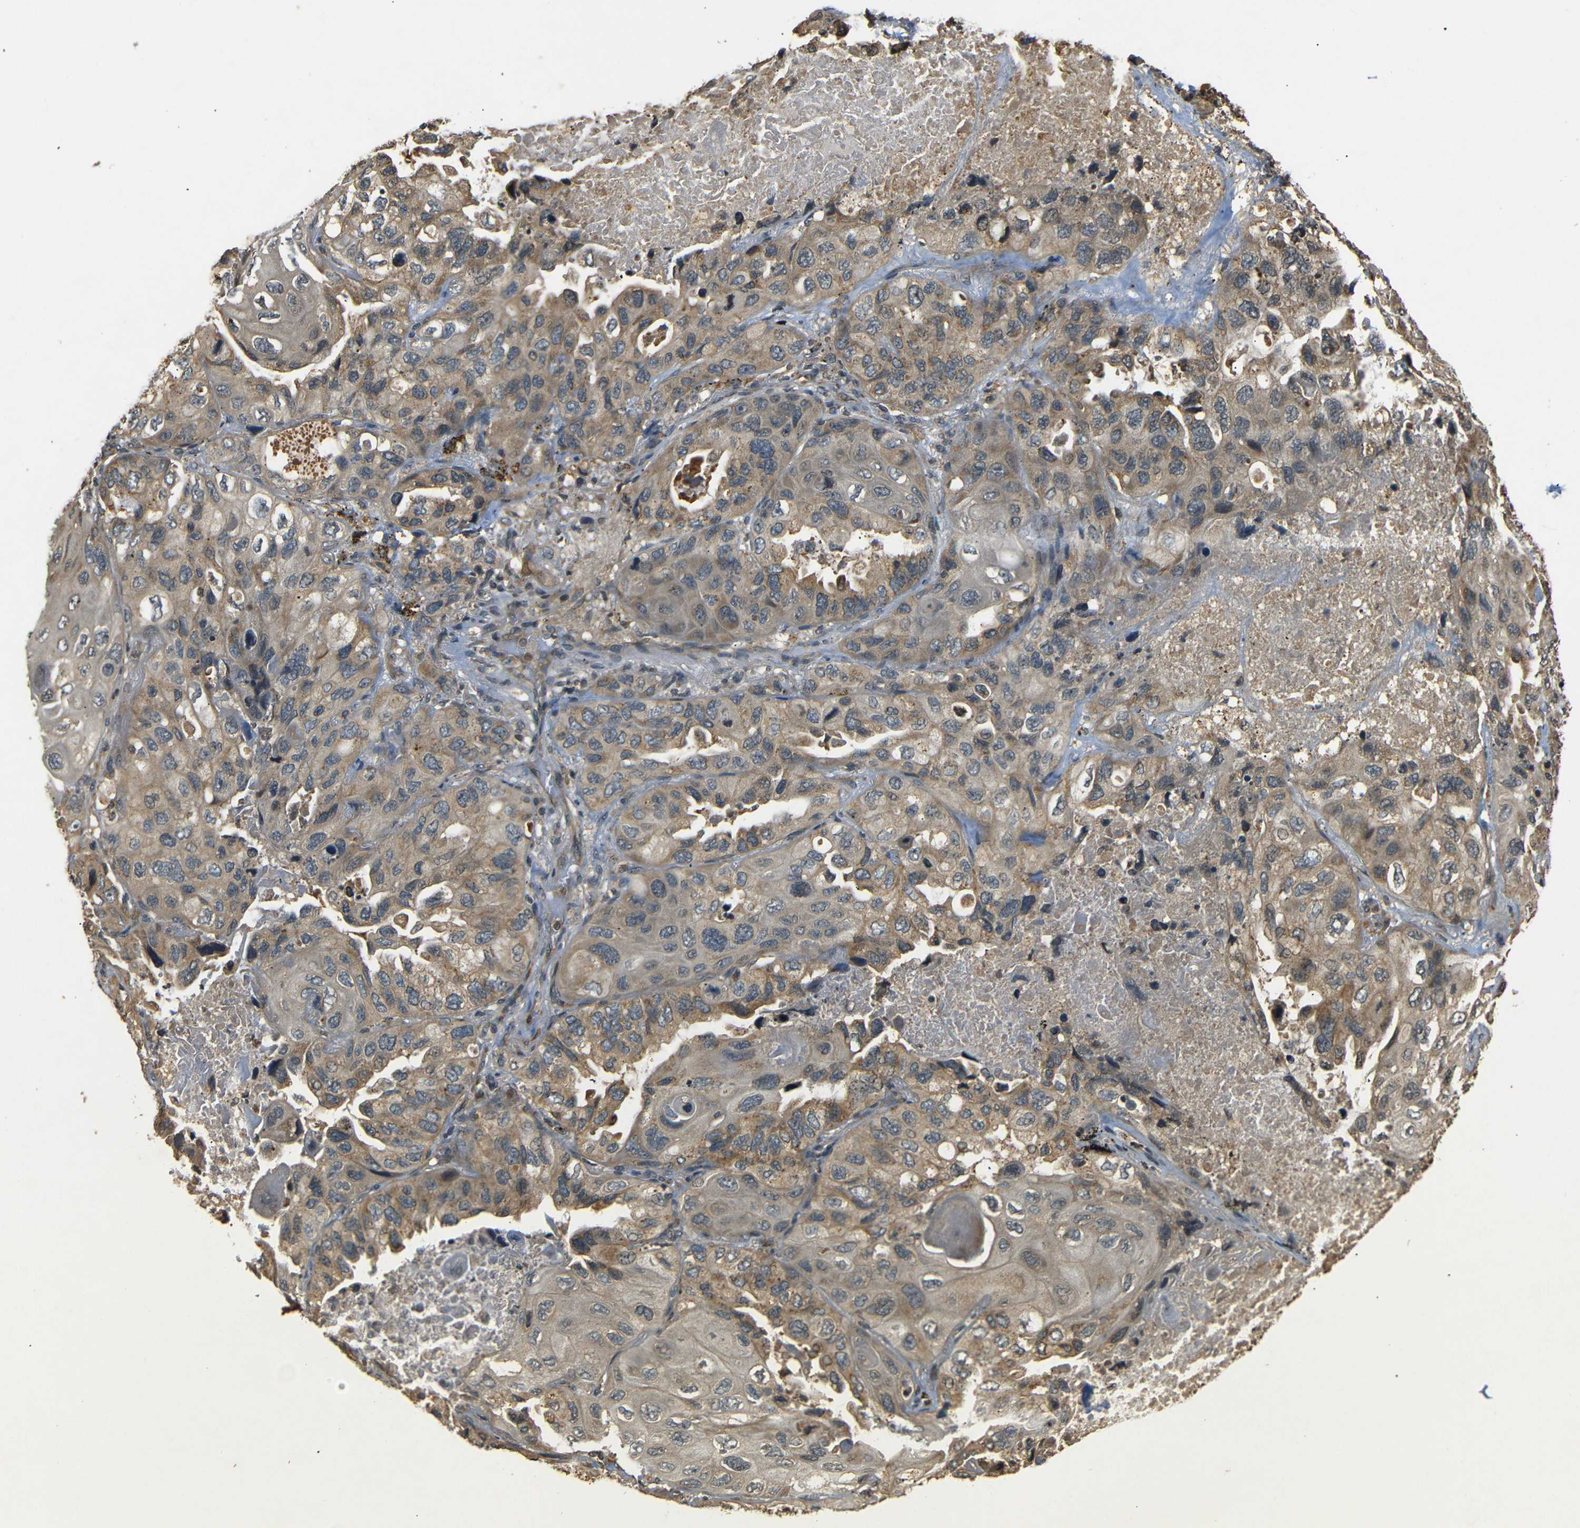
{"staining": {"intensity": "moderate", "quantity": ">75%", "location": "cytoplasmic/membranous"}, "tissue": "lung cancer", "cell_type": "Tumor cells", "image_type": "cancer", "snomed": [{"axis": "morphology", "description": "Squamous cell carcinoma, NOS"}, {"axis": "topography", "description": "Lung"}], "caption": "Immunohistochemistry (IHC) photomicrograph of human lung squamous cell carcinoma stained for a protein (brown), which shows medium levels of moderate cytoplasmic/membranous positivity in about >75% of tumor cells.", "gene": "TANK", "patient": {"sex": "female", "age": 73}}